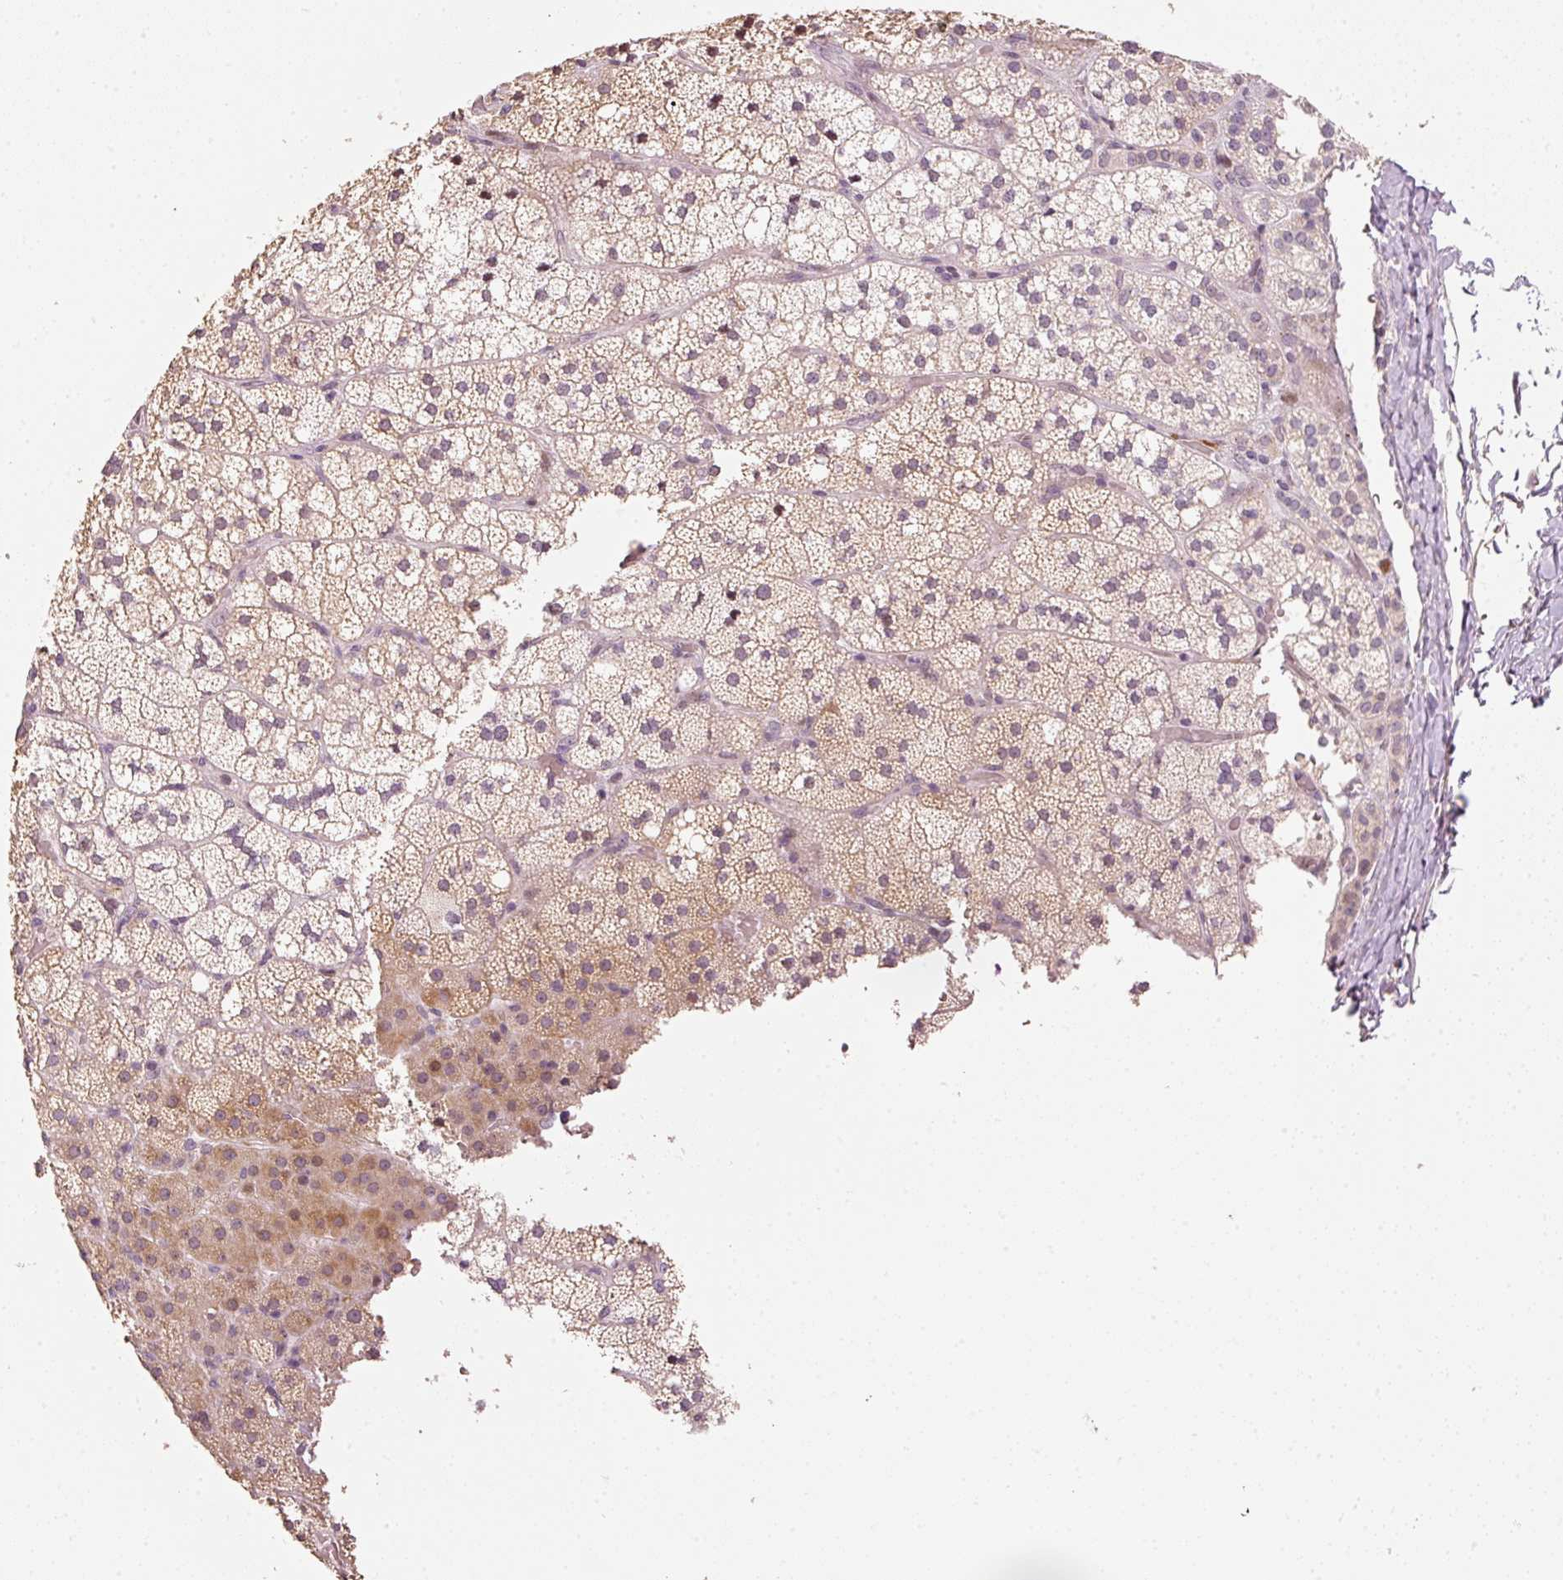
{"staining": {"intensity": "moderate", "quantity": "<25%", "location": "cytoplasmic/membranous"}, "tissue": "adrenal gland", "cell_type": "Glandular cells", "image_type": "normal", "snomed": [{"axis": "morphology", "description": "Normal tissue, NOS"}, {"axis": "topography", "description": "Adrenal gland"}], "caption": "Adrenal gland was stained to show a protein in brown. There is low levels of moderate cytoplasmic/membranous expression in approximately <25% of glandular cells. The staining is performed using DAB brown chromogen to label protein expression. The nuclei are counter-stained blue using hematoxylin.", "gene": "TOB2", "patient": {"sex": "male", "age": 53}}